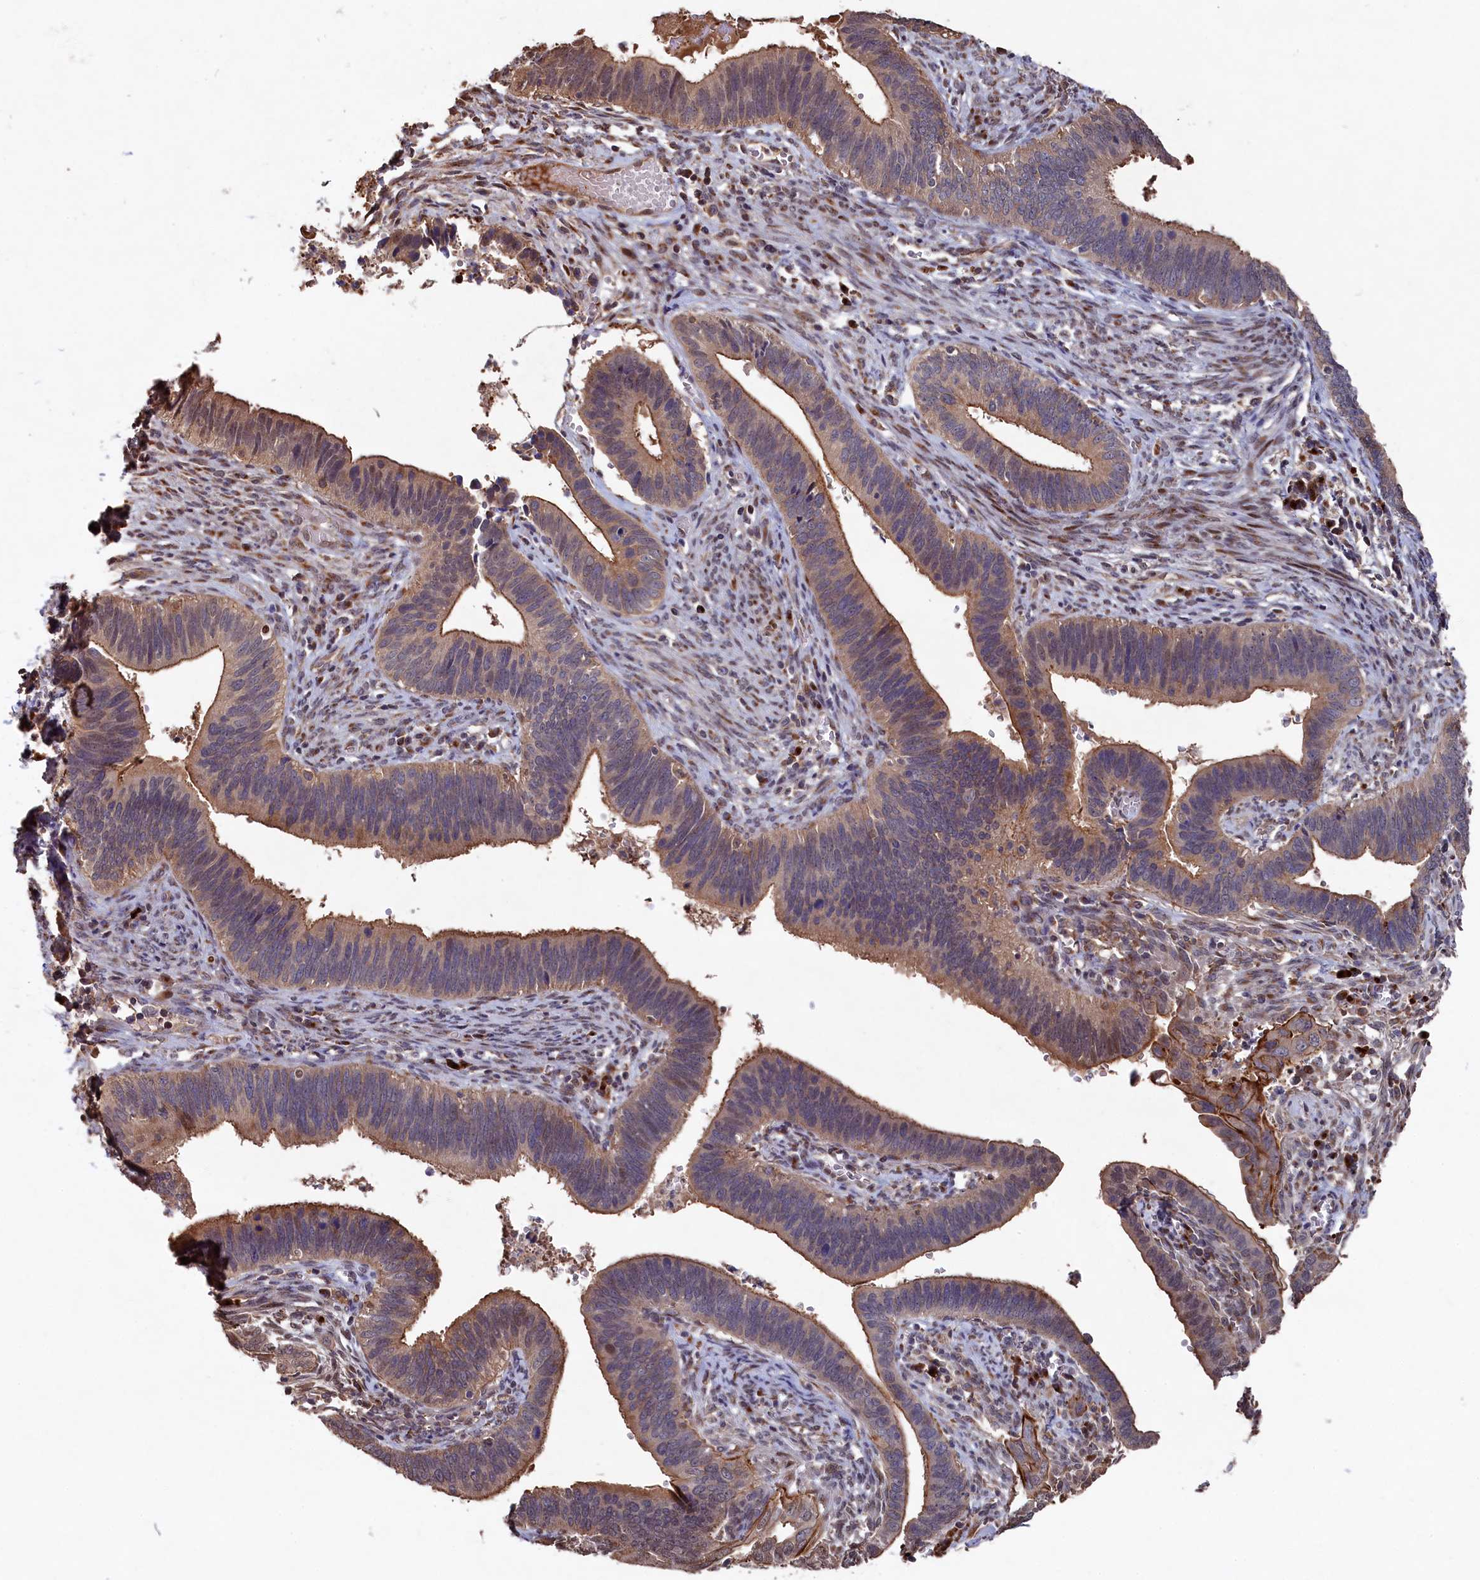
{"staining": {"intensity": "moderate", "quantity": "25%-75%", "location": "cytoplasmic/membranous"}, "tissue": "cervical cancer", "cell_type": "Tumor cells", "image_type": "cancer", "snomed": [{"axis": "morphology", "description": "Adenocarcinoma, NOS"}, {"axis": "topography", "description": "Cervix"}], "caption": "Immunohistochemistry (IHC) histopathology image of neoplastic tissue: adenocarcinoma (cervical) stained using IHC shows medium levels of moderate protein expression localized specifically in the cytoplasmic/membranous of tumor cells, appearing as a cytoplasmic/membranous brown color.", "gene": "NAA60", "patient": {"sex": "female", "age": 42}}